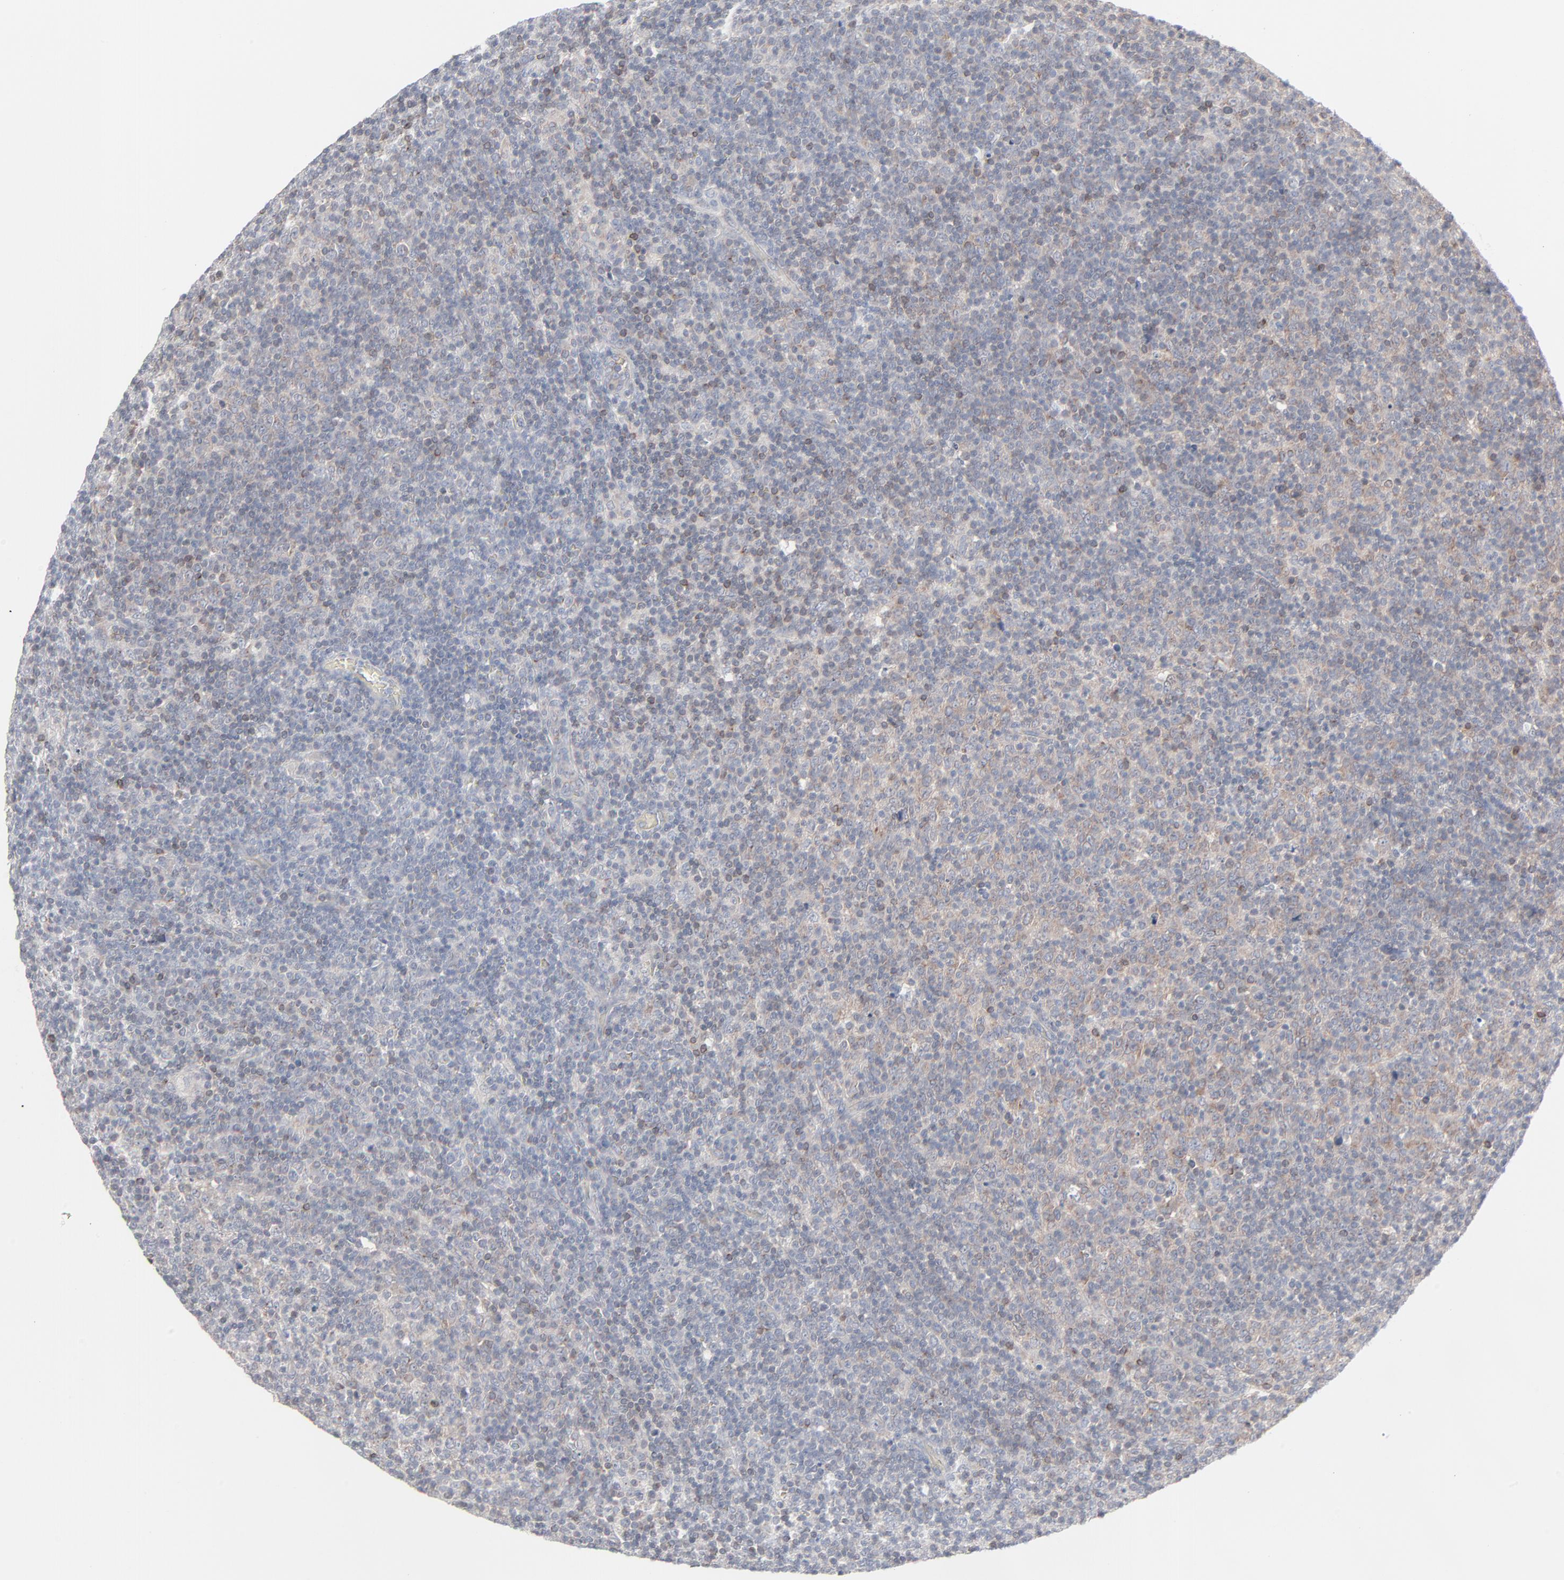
{"staining": {"intensity": "weak", "quantity": "25%-75%", "location": "cytoplasmic/membranous"}, "tissue": "lymphoma", "cell_type": "Tumor cells", "image_type": "cancer", "snomed": [{"axis": "morphology", "description": "Malignant lymphoma, non-Hodgkin's type, Low grade"}, {"axis": "topography", "description": "Lymph node"}], "caption": "This histopathology image displays immunohistochemistry (IHC) staining of human low-grade malignant lymphoma, non-Hodgkin's type, with low weak cytoplasmic/membranous staining in approximately 25%-75% of tumor cells.", "gene": "KDSR", "patient": {"sex": "male", "age": 70}}